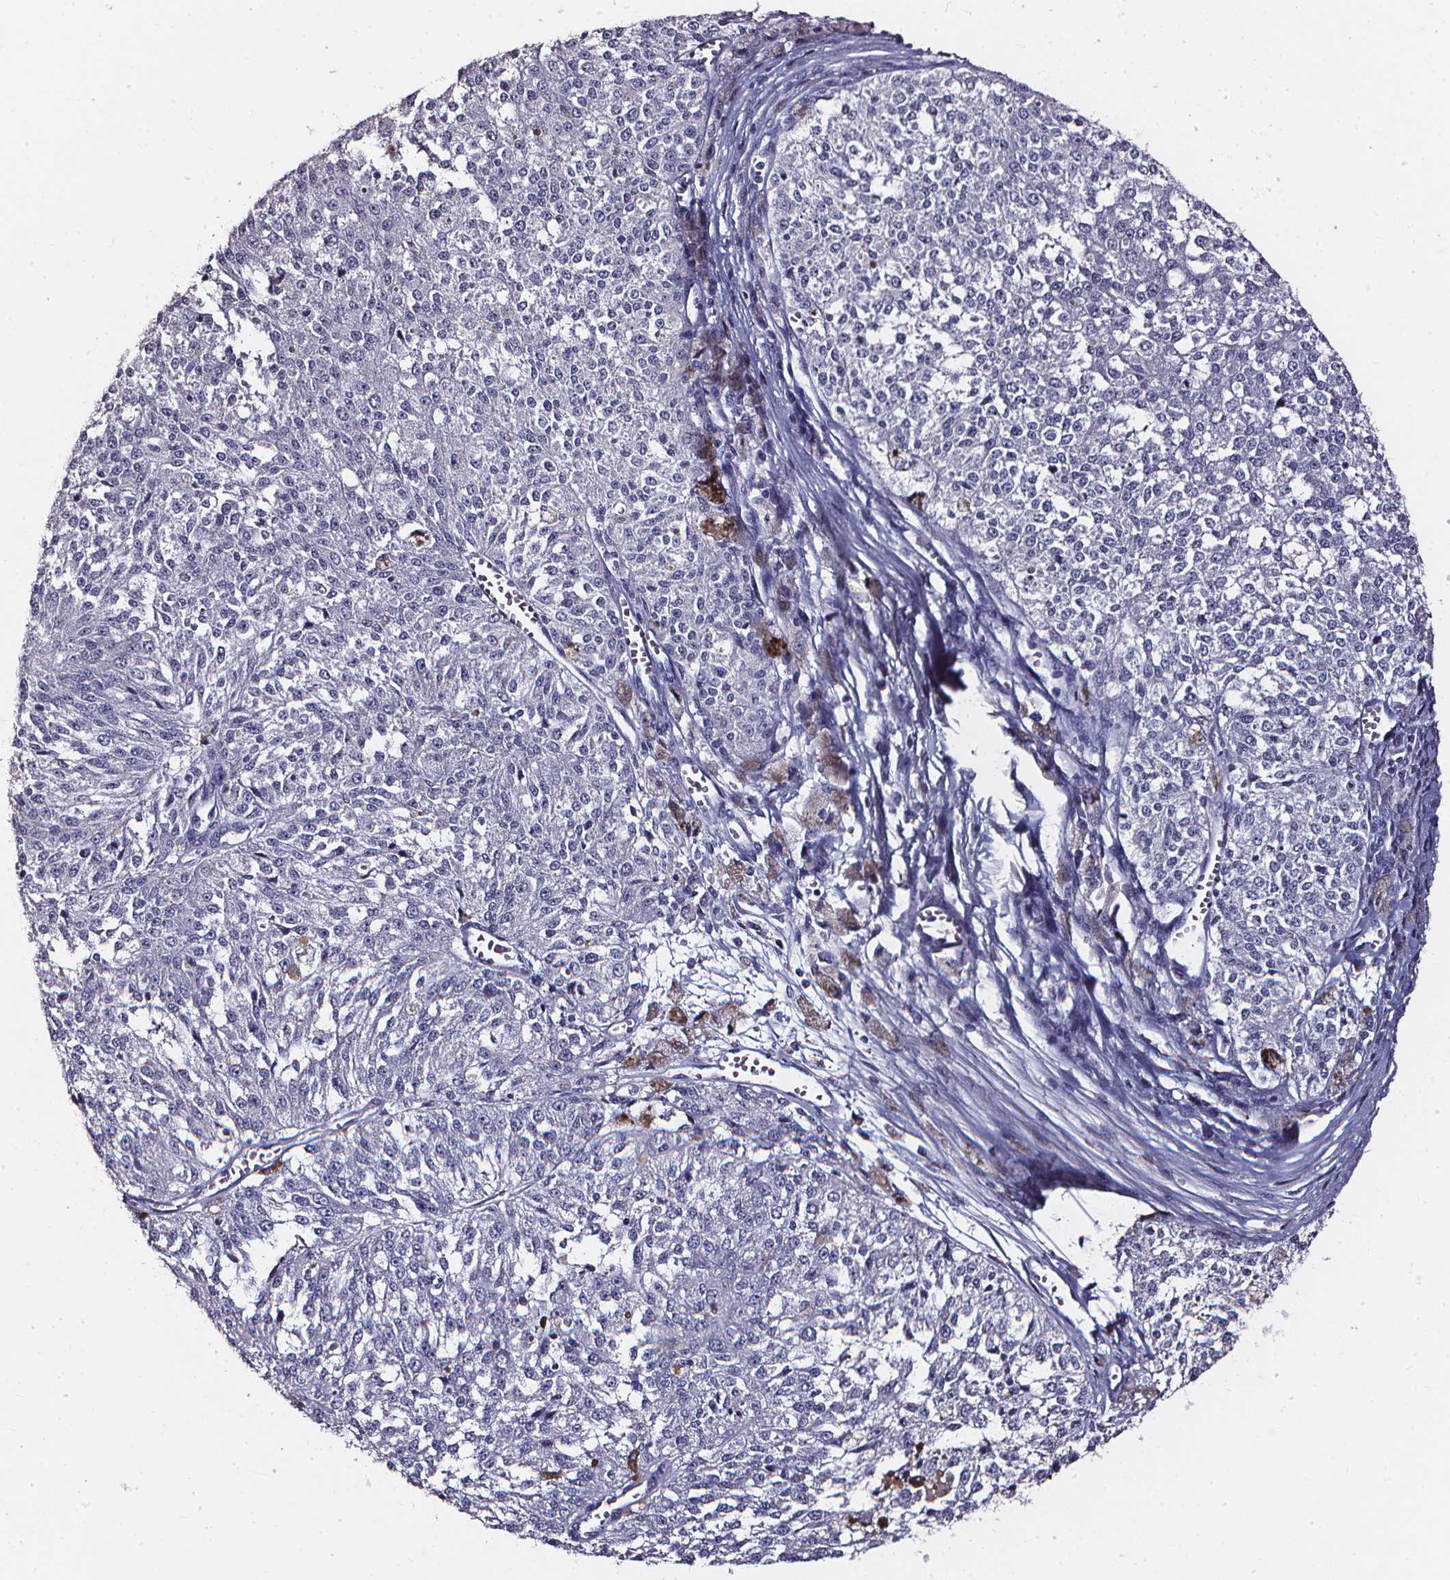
{"staining": {"intensity": "negative", "quantity": "none", "location": "none"}, "tissue": "melanoma", "cell_type": "Tumor cells", "image_type": "cancer", "snomed": [{"axis": "morphology", "description": "Malignant melanoma, Metastatic site"}, {"axis": "topography", "description": "Lymph node"}], "caption": "The micrograph reveals no staining of tumor cells in malignant melanoma (metastatic site).", "gene": "DEFA5", "patient": {"sex": "female", "age": 64}}